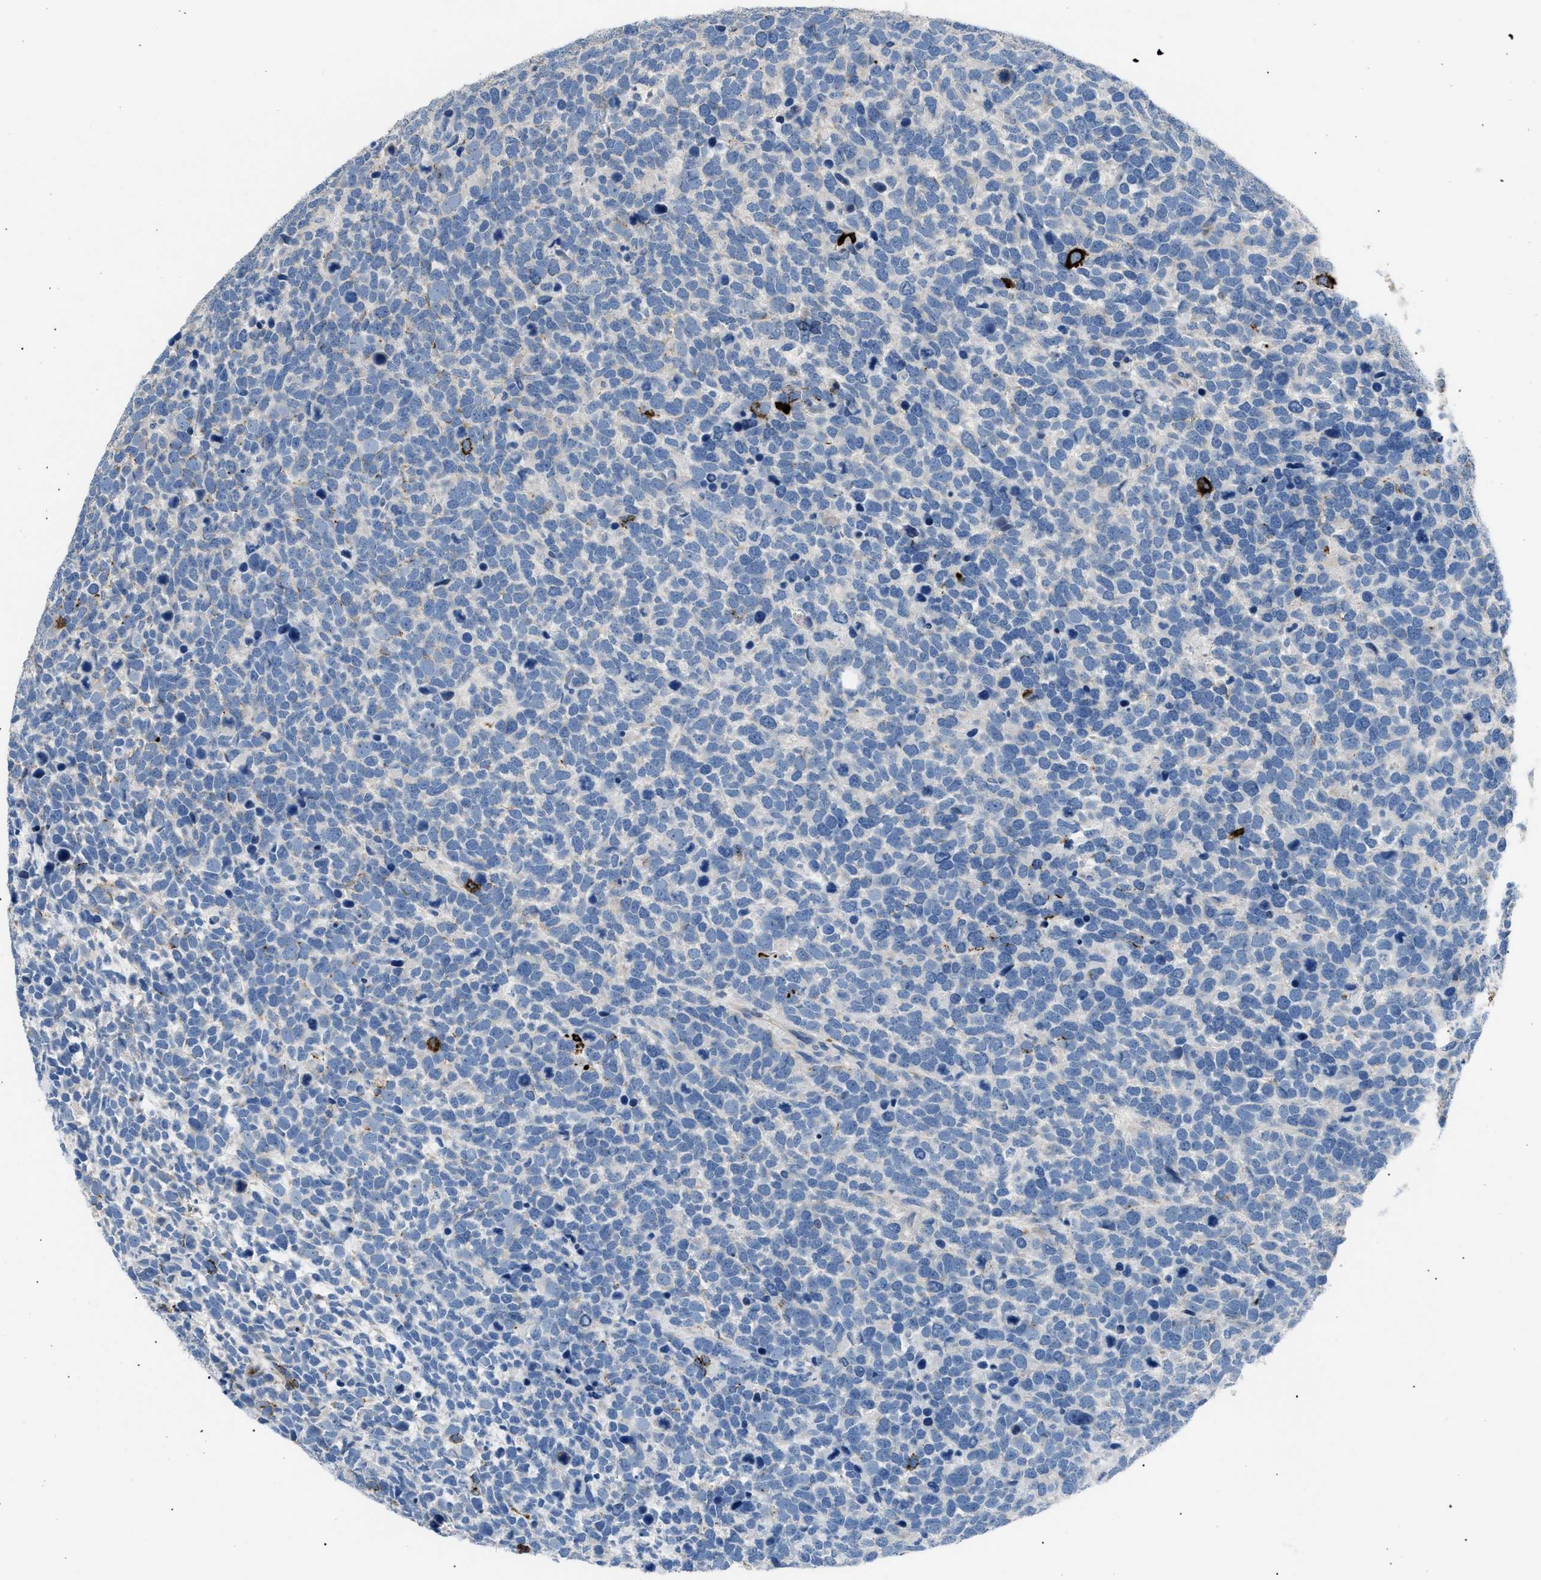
{"staining": {"intensity": "negative", "quantity": "none", "location": "none"}, "tissue": "urothelial cancer", "cell_type": "Tumor cells", "image_type": "cancer", "snomed": [{"axis": "morphology", "description": "Urothelial carcinoma, High grade"}, {"axis": "topography", "description": "Urinary bladder"}], "caption": "IHC of urothelial carcinoma (high-grade) shows no positivity in tumor cells.", "gene": "ICA1", "patient": {"sex": "female", "age": 82}}